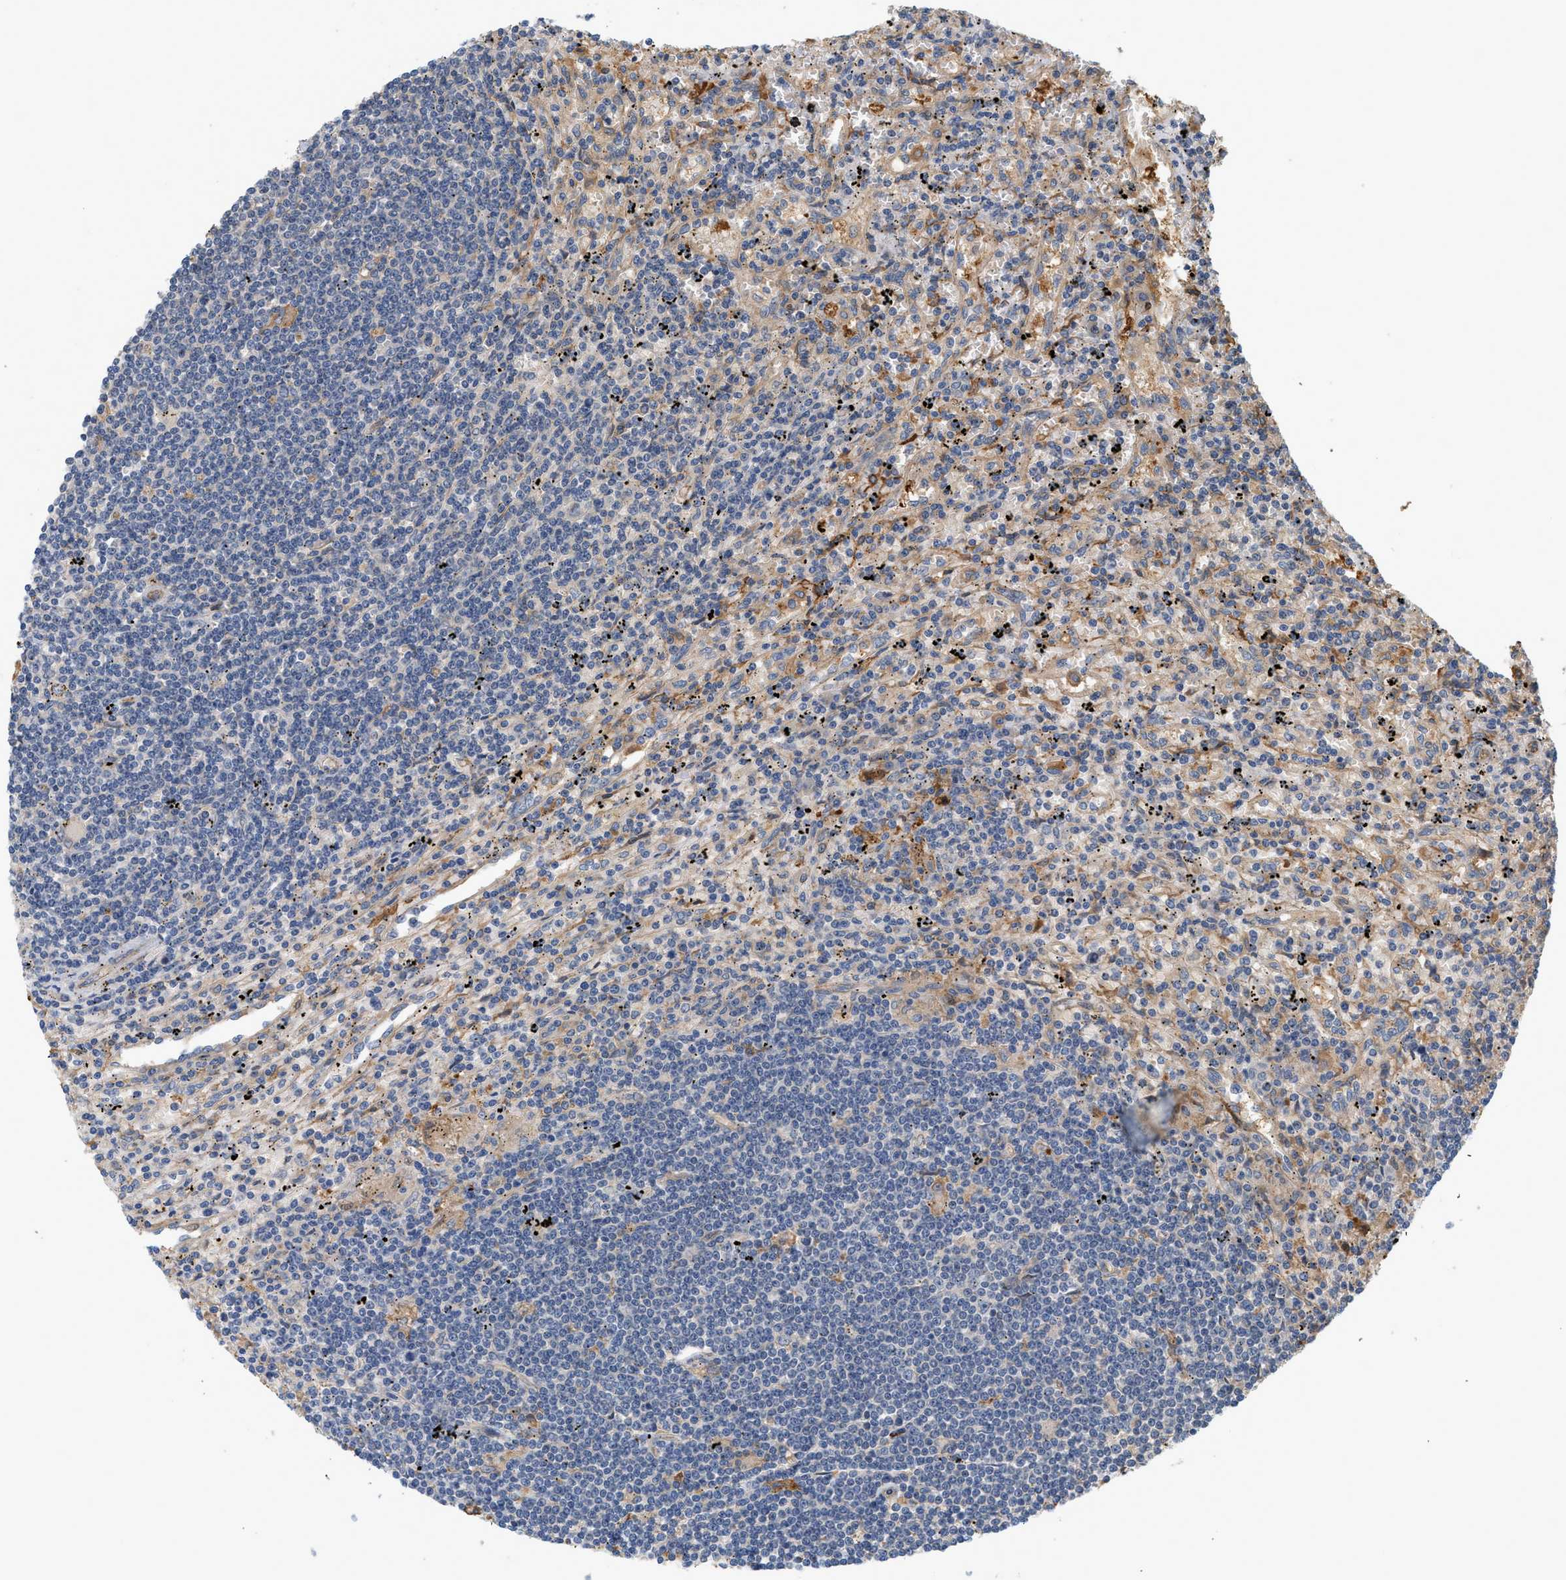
{"staining": {"intensity": "weak", "quantity": "<25%", "location": "cytoplasmic/membranous"}, "tissue": "lymphoma", "cell_type": "Tumor cells", "image_type": "cancer", "snomed": [{"axis": "morphology", "description": "Malignant lymphoma, non-Hodgkin's type, Low grade"}, {"axis": "topography", "description": "Spleen"}], "caption": "Tumor cells are negative for protein expression in human lymphoma.", "gene": "CTXN1", "patient": {"sex": "male", "age": 76}}